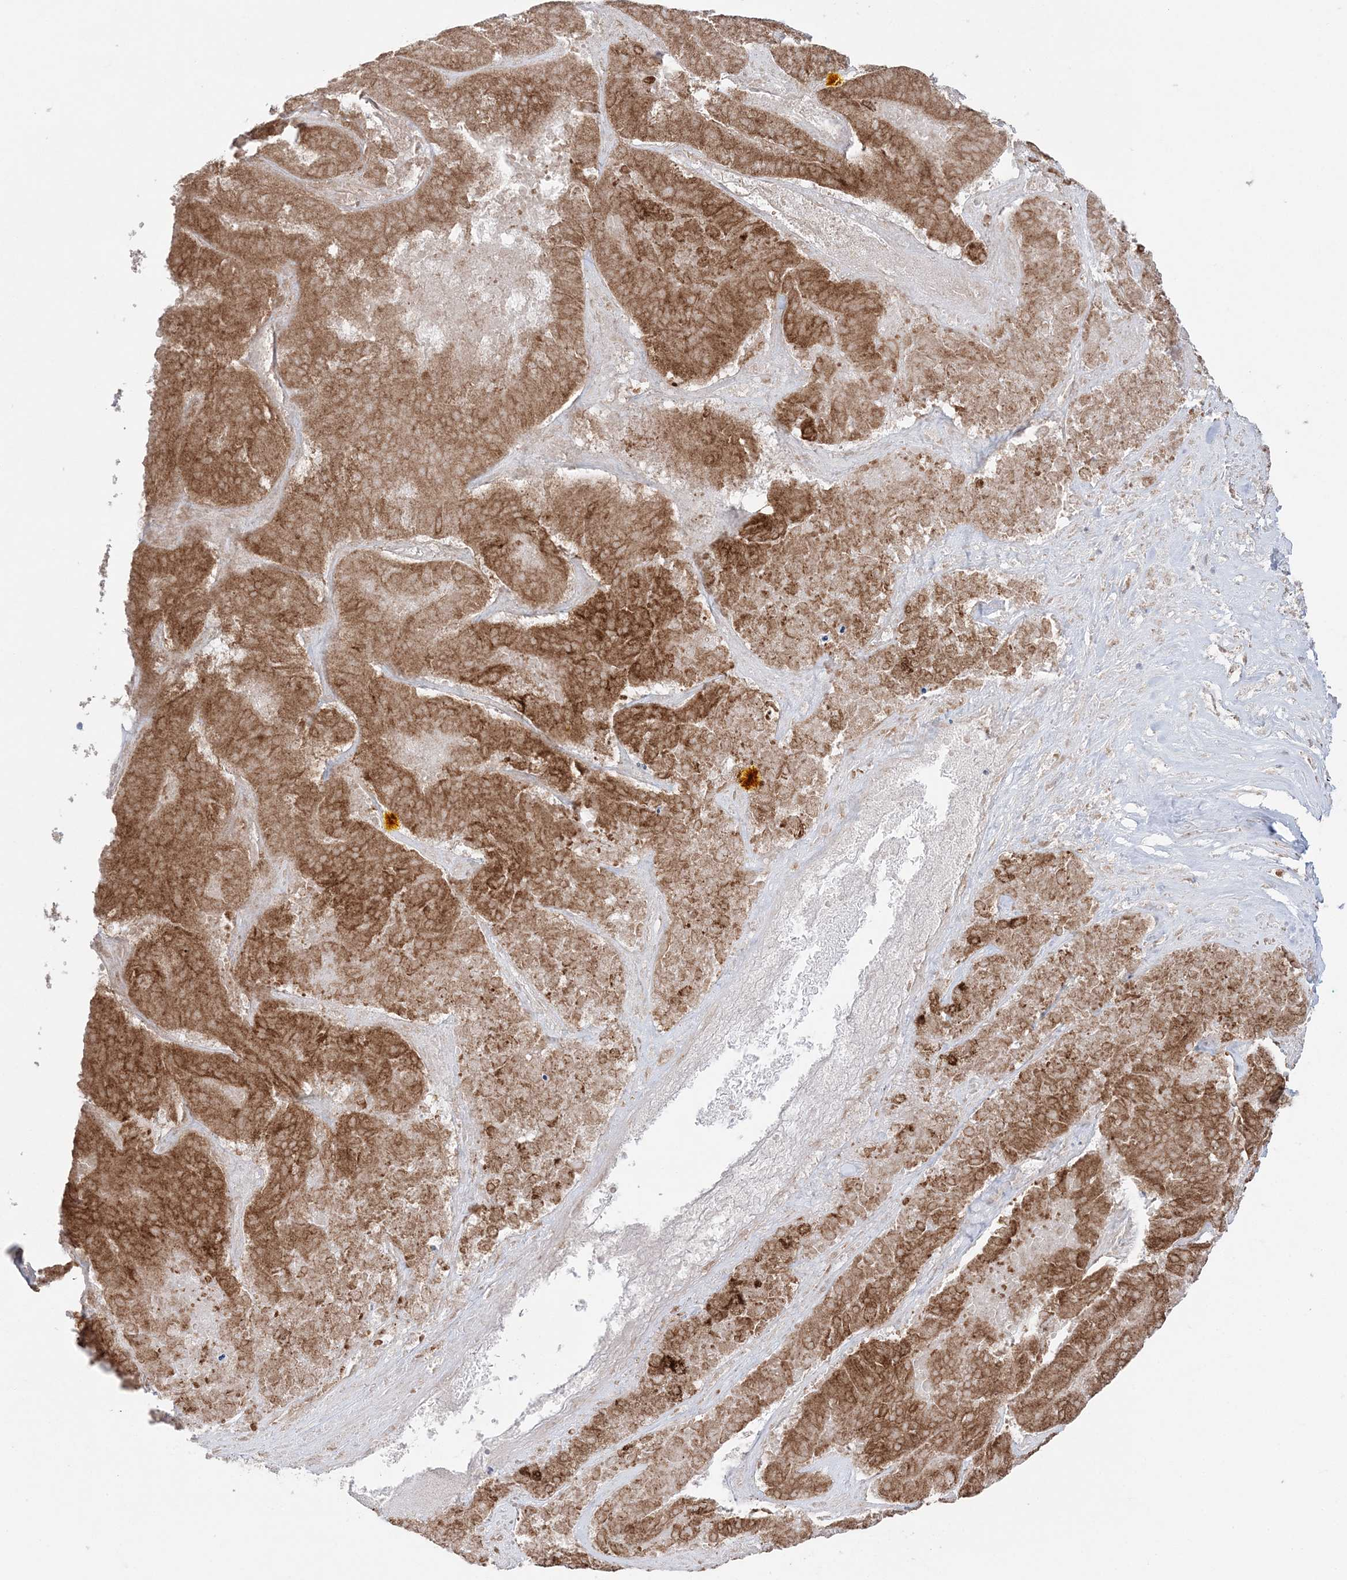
{"staining": {"intensity": "strong", "quantity": ">75%", "location": "cytoplasmic/membranous"}, "tissue": "pancreatic cancer", "cell_type": "Tumor cells", "image_type": "cancer", "snomed": [{"axis": "morphology", "description": "Adenocarcinoma, NOS"}, {"axis": "topography", "description": "Pancreas"}], "caption": "A photomicrograph of human pancreatic adenocarcinoma stained for a protein exhibits strong cytoplasmic/membranous brown staining in tumor cells. (brown staining indicates protein expression, while blue staining denotes nuclei).", "gene": "TMED10", "patient": {"sex": "male", "age": 63}}